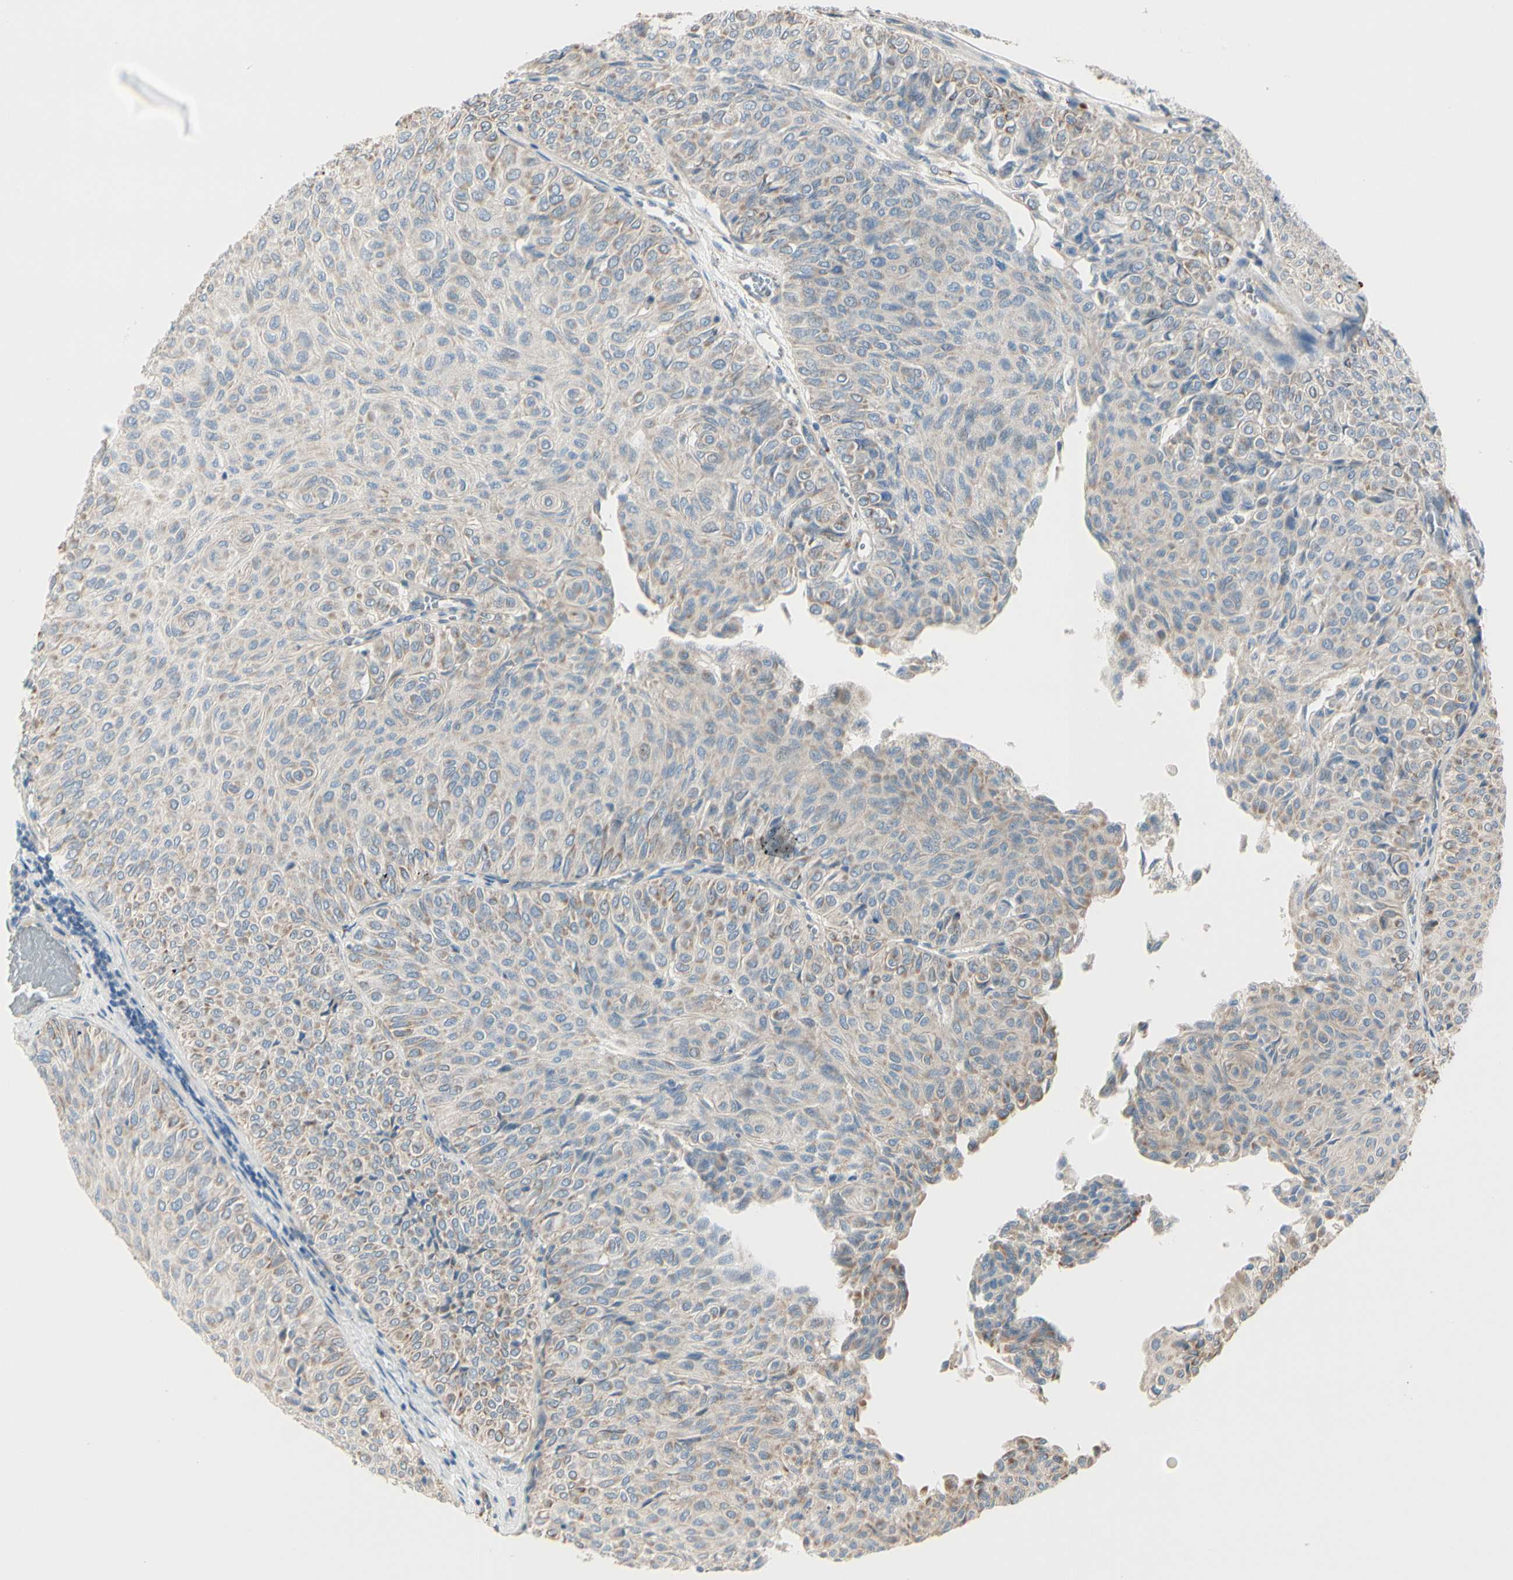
{"staining": {"intensity": "weak", "quantity": ">75%", "location": "cytoplasmic/membranous"}, "tissue": "urothelial cancer", "cell_type": "Tumor cells", "image_type": "cancer", "snomed": [{"axis": "morphology", "description": "Urothelial carcinoma, Low grade"}, {"axis": "topography", "description": "Urinary bladder"}], "caption": "IHC staining of low-grade urothelial carcinoma, which reveals low levels of weak cytoplasmic/membranous staining in about >75% of tumor cells indicating weak cytoplasmic/membranous protein expression. The staining was performed using DAB (brown) for protein detection and nuclei were counterstained in hematoxylin (blue).", "gene": "EPHA3", "patient": {"sex": "male", "age": 78}}